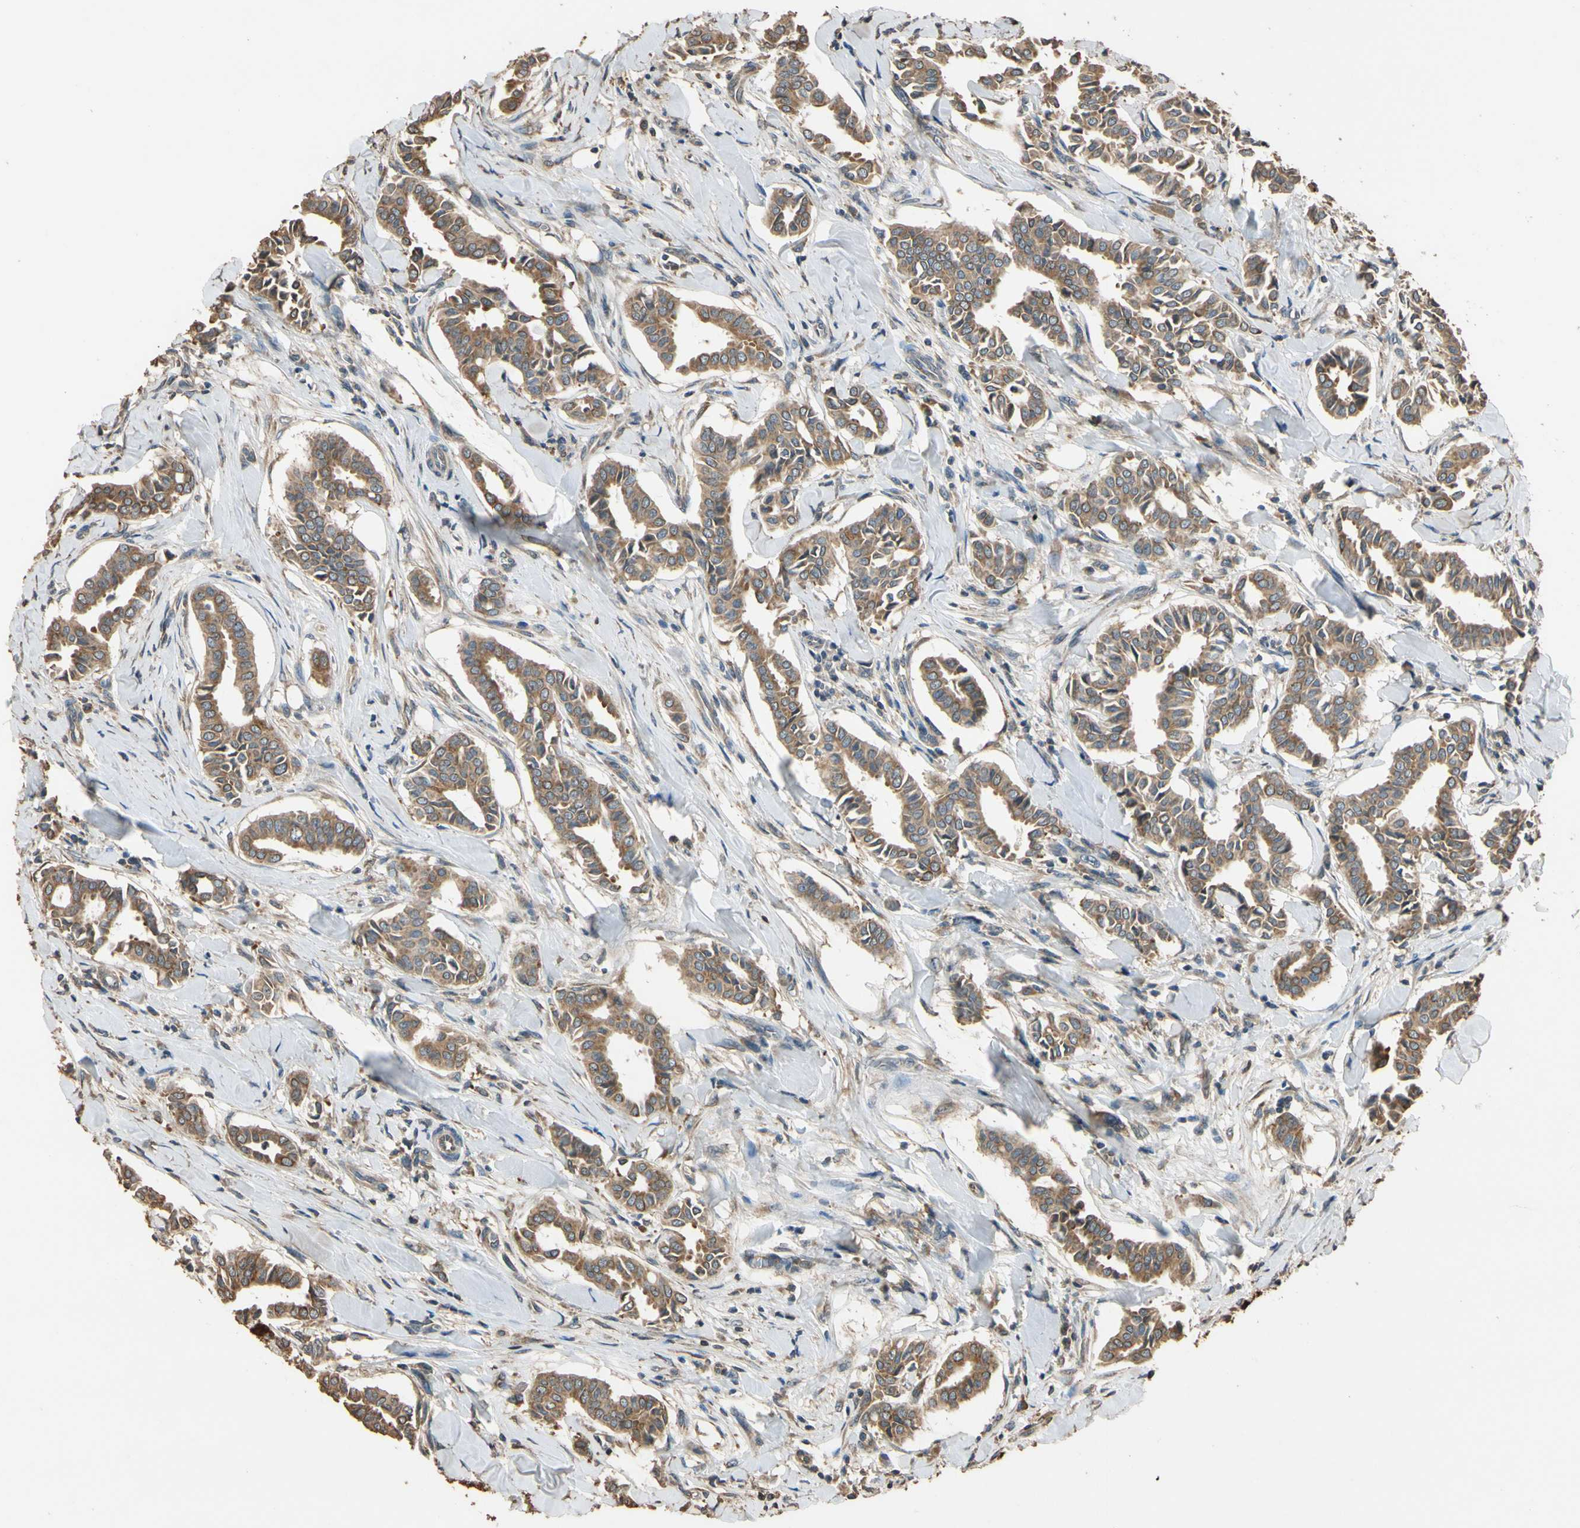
{"staining": {"intensity": "moderate", "quantity": ">75%", "location": "cytoplasmic/membranous"}, "tissue": "head and neck cancer", "cell_type": "Tumor cells", "image_type": "cancer", "snomed": [{"axis": "morphology", "description": "Adenocarcinoma, NOS"}, {"axis": "topography", "description": "Salivary gland"}, {"axis": "topography", "description": "Head-Neck"}], "caption": "Adenocarcinoma (head and neck) stained for a protein (brown) demonstrates moderate cytoplasmic/membranous positive positivity in about >75% of tumor cells.", "gene": "STX18", "patient": {"sex": "female", "age": 59}}